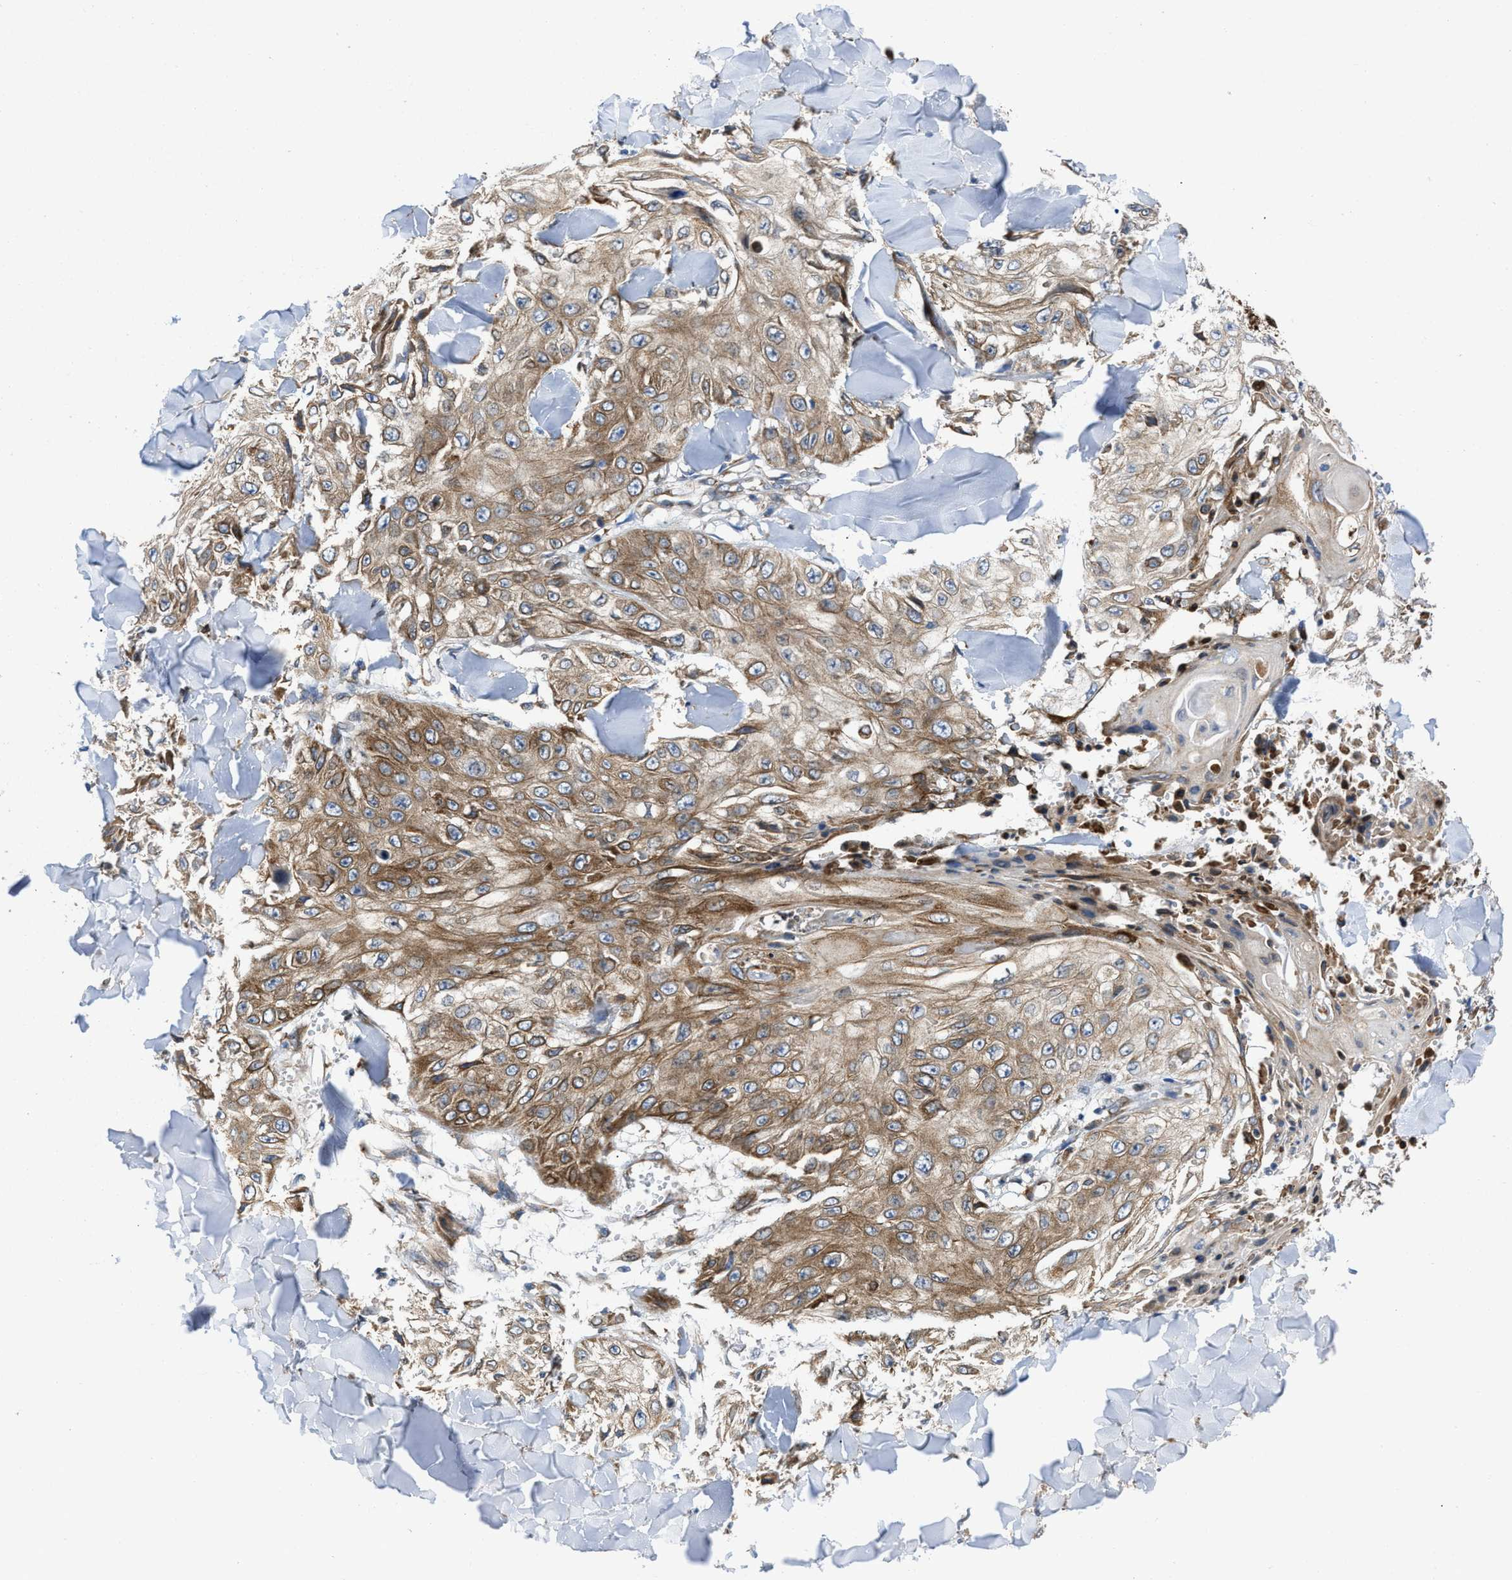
{"staining": {"intensity": "moderate", "quantity": ">75%", "location": "cytoplasmic/membranous"}, "tissue": "skin cancer", "cell_type": "Tumor cells", "image_type": "cancer", "snomed": [{"axis": "morphology", "description": "Squamous cell carcinoma, NOS"}, {"axis": "topography", "description": "Skin"}], "caption": "Immunohistochemical staining of skin cancer demonstrates medium levels of moderate cytoplasmic/membranous positivity in about >75% of tumor cells. The staining was performed using DAB (3,3'-diaminobenzidine) to visualize the protein expression in brown, while the nuclei were stained in blue with hematoxylin (Magnification: 20x).", "gene": "ERLIN2", "patient": {"sex": "male", "age": 86}}